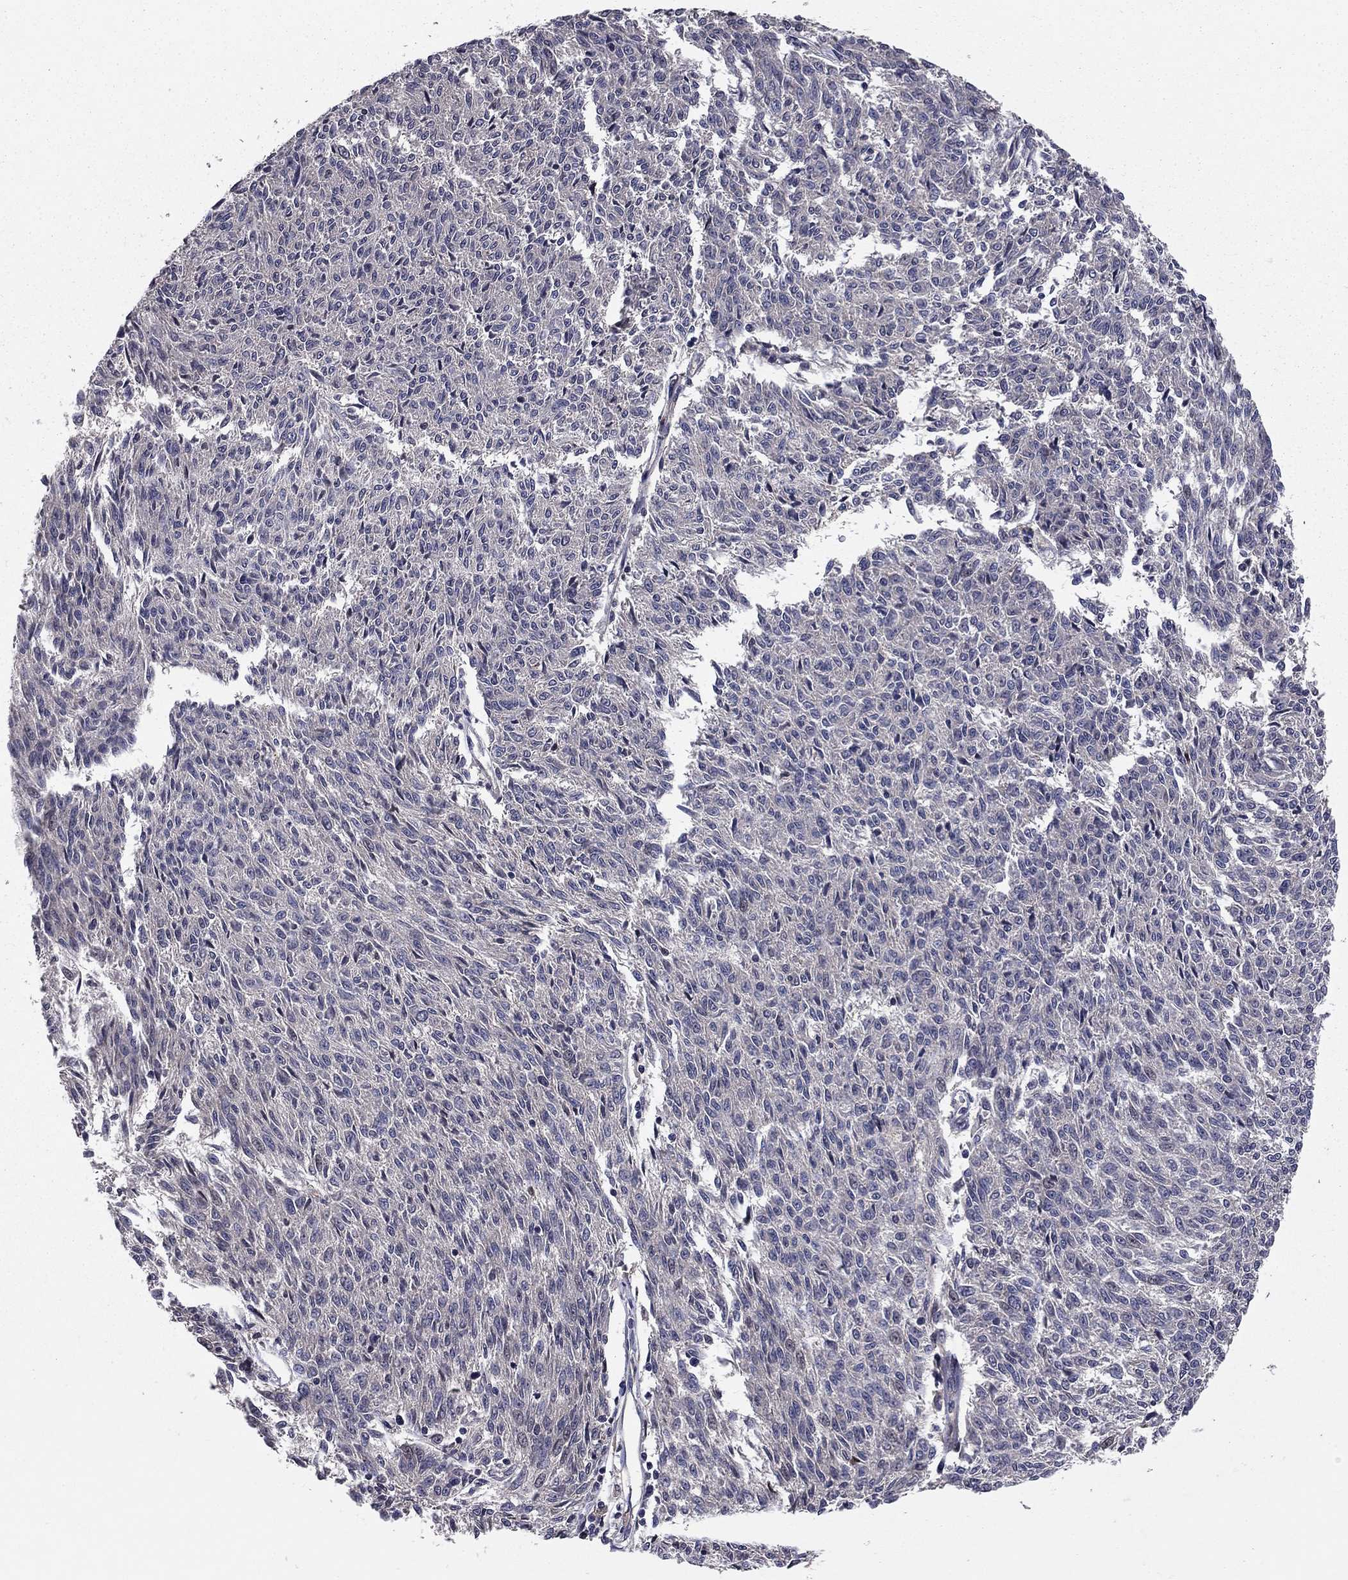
{"staining": {"intensity": "negative", "quantity": "none", "location": "none"}, "tissue": "melanoma", "cell_type": "Tumor cells", "image_type": "cancer", "snomed": [{"axis": "morphology", "description": "Malignant melanoma, NOS"}, {"axis": "topography", "description": "Skin"}], "caption": "The micrograph exhibits no staining of tumor cells in malignant melanoma.", "gene": "PROS1", "patient": {"sex": "female", "age": 72}}